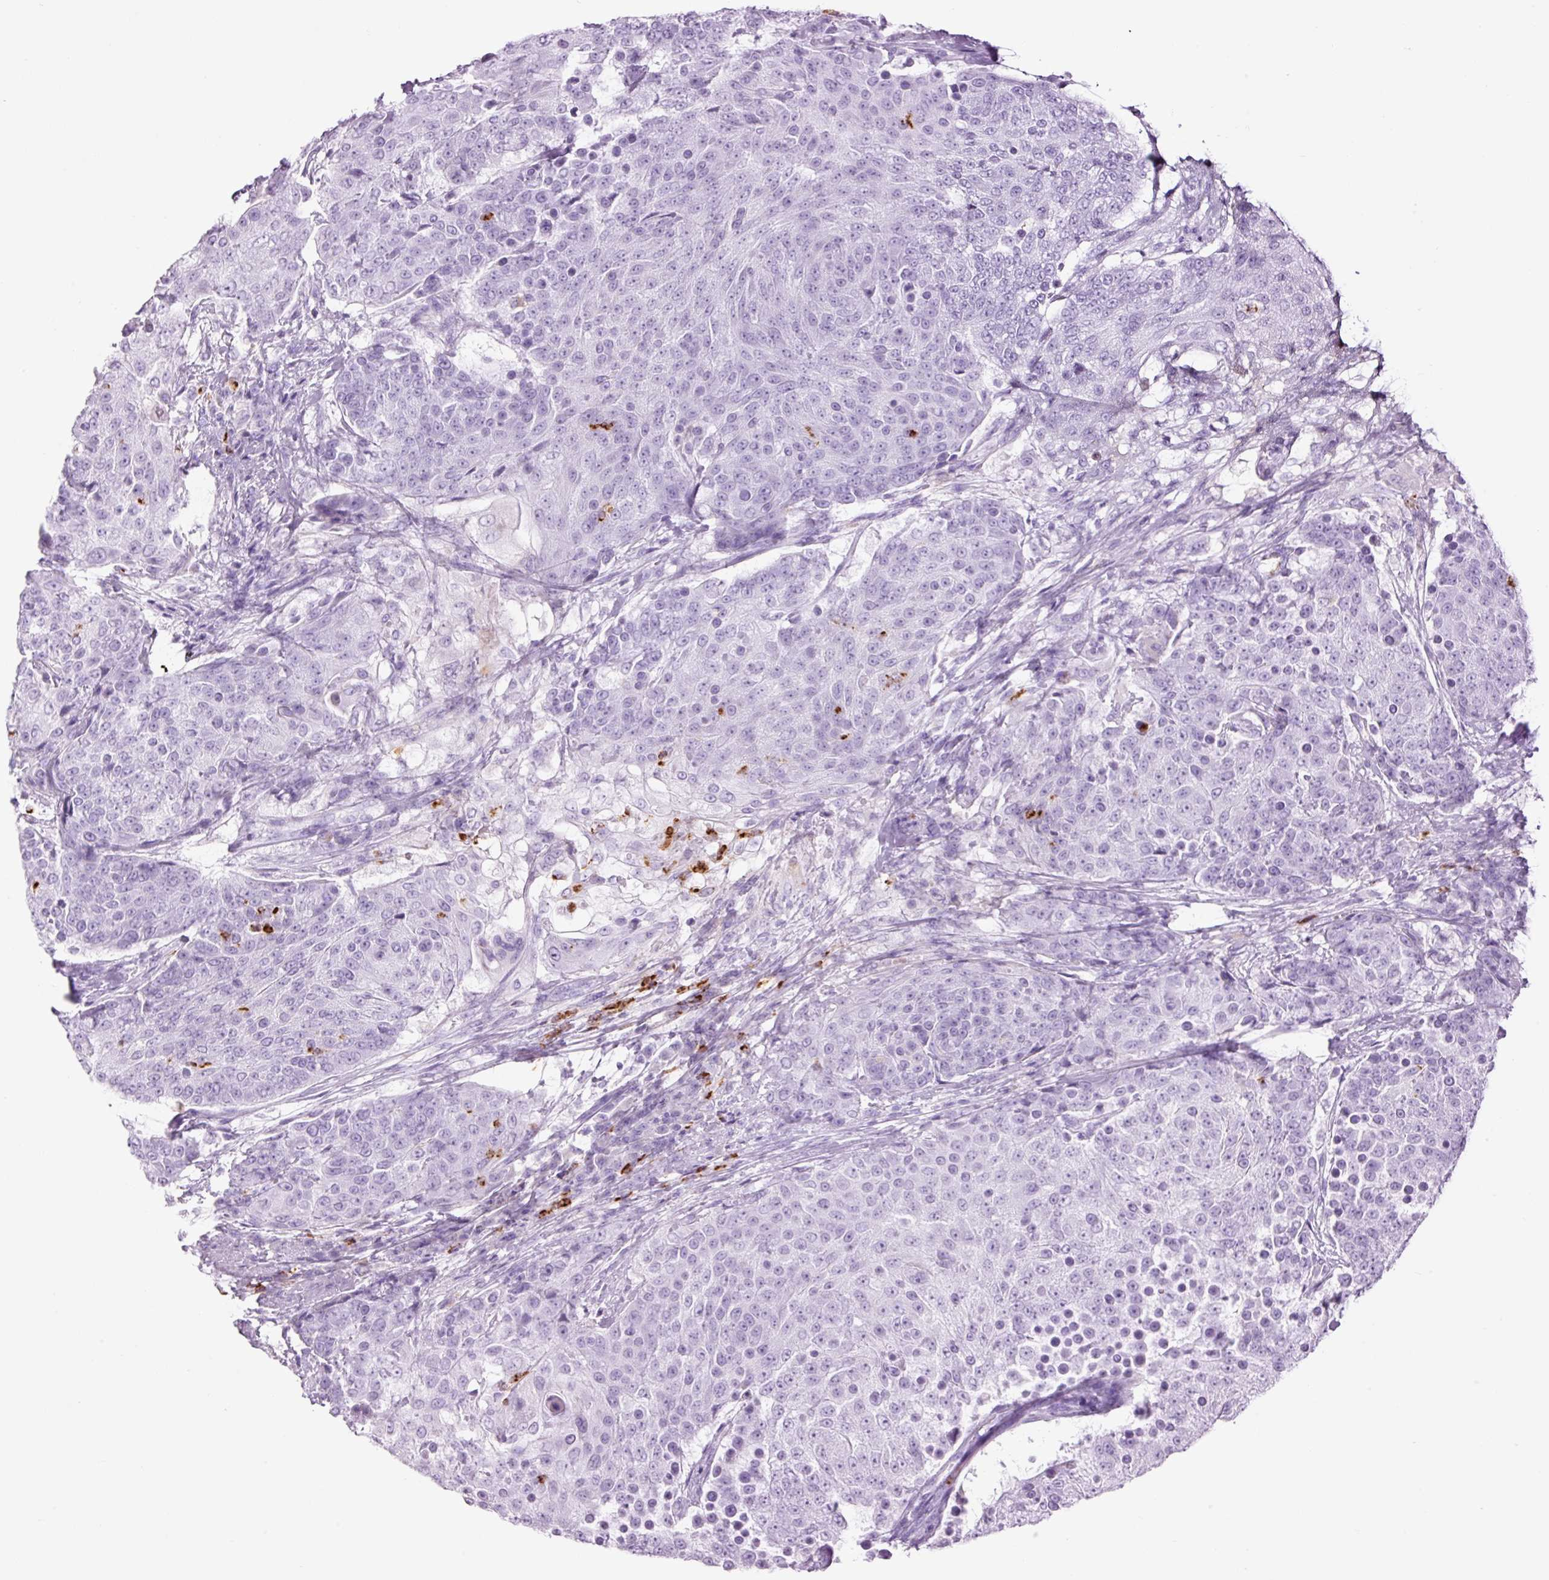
{"staining": {"intensity": "negative", "quantity": "none", "location": "none"}, "tissue": "urothelial cancer", "cell_type": "Tumor cells", "image_type": "cancer", "snomed": [{"axis": "morphology", "description": "Urothelial carcinoma, High grade"}, {"axis": "topography", "description": "Urinary bladder"}], "caption": "This is a micrograph of immunohistochemistry (IHC) staining of urothelial cancer, which shows no expression in tumor cells. (Brightfield microscopy of DAB immunohistochemistry (IHC) at high magnification).", "gene": "LYZ", "patient": {"sex": "female", "age": 63}}